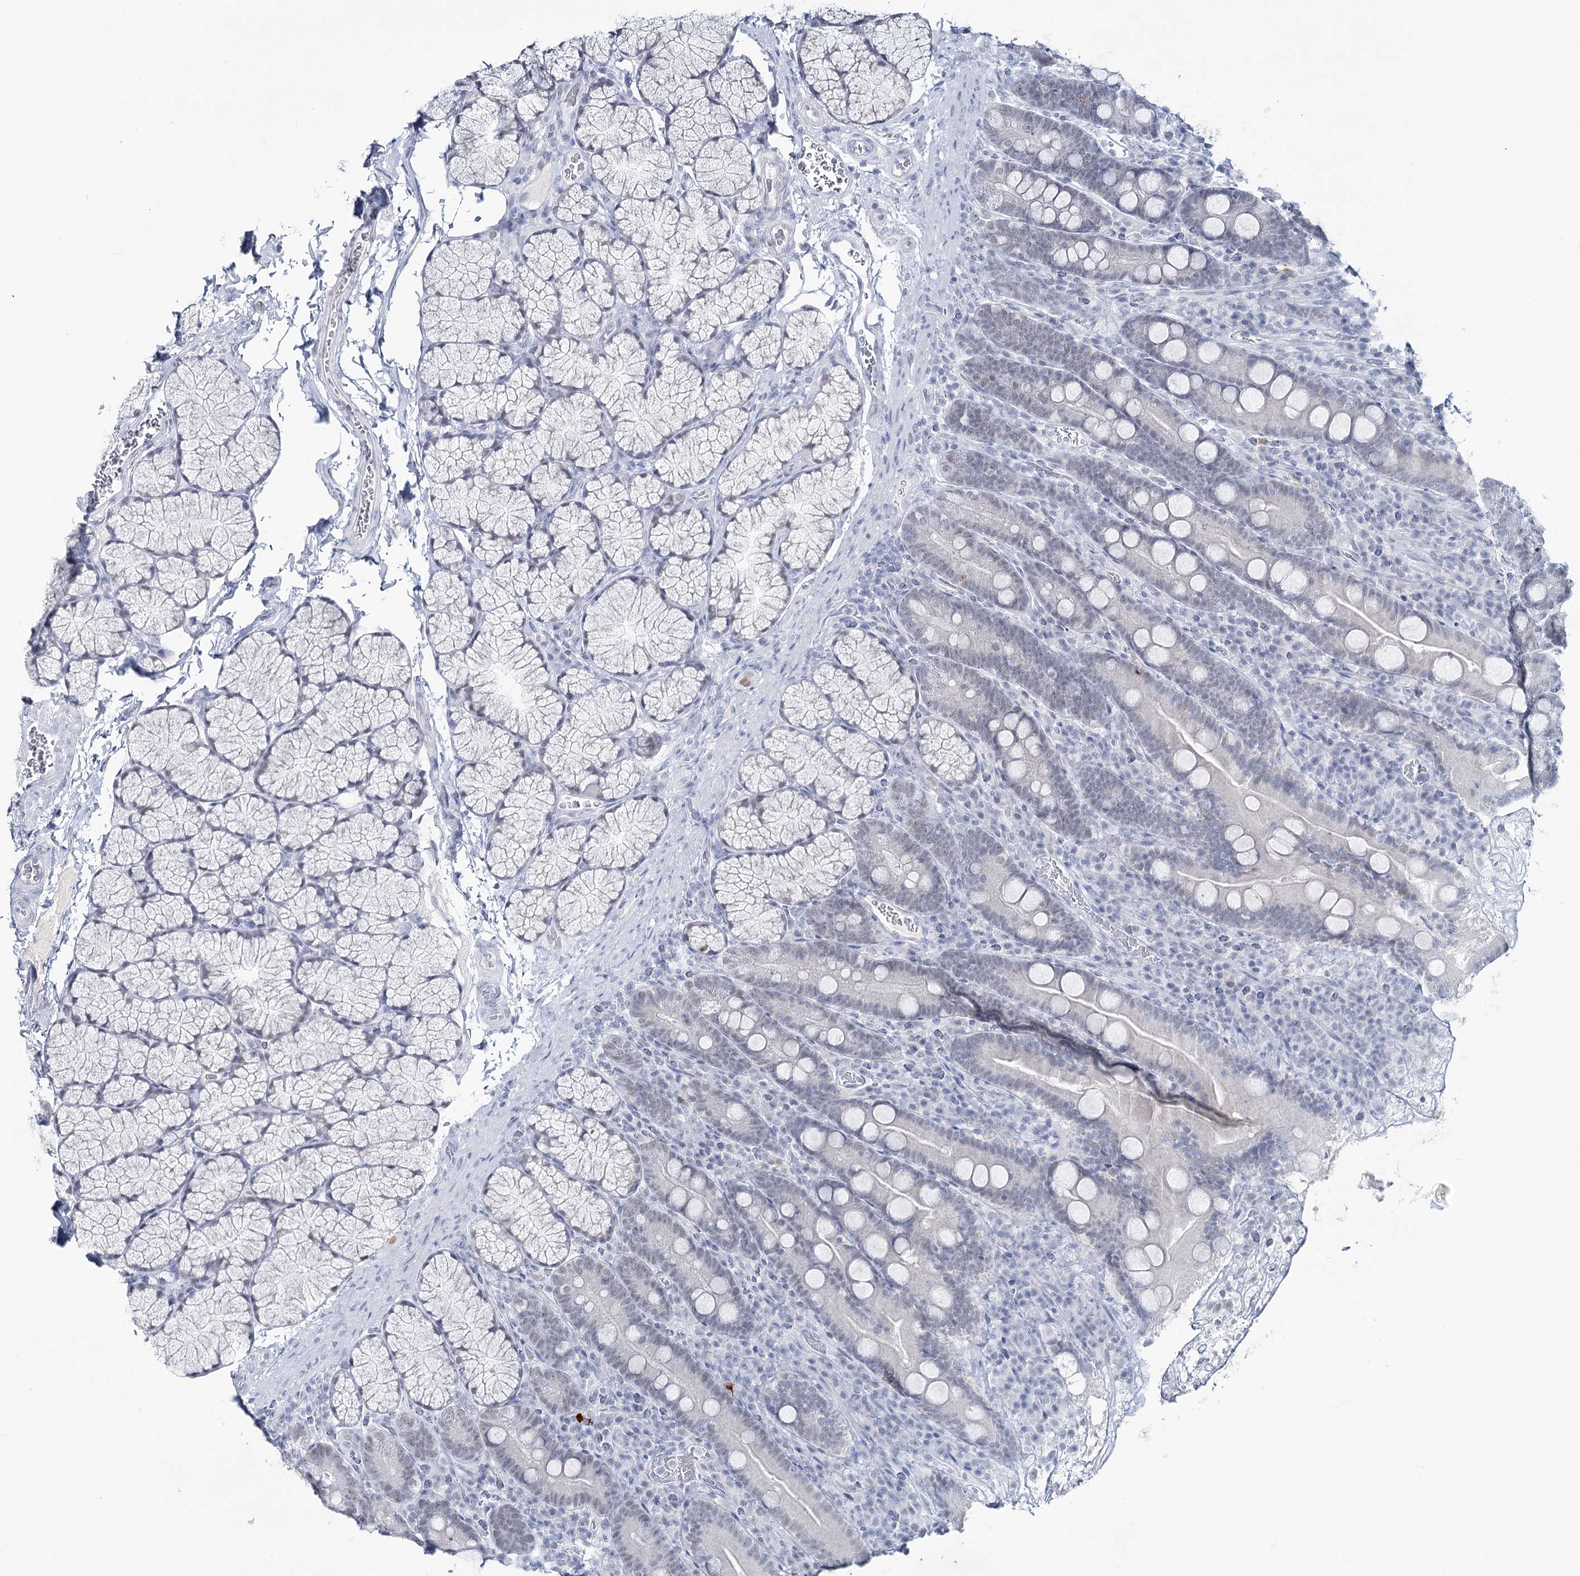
{"staining": {"intensity": "weak", "quantity": "<25%", "location": "nuclear"}, "tissue": "duodenum", "cell_type": "Glandular cells", "image_type": "normal", "snomed": [{"axis": "morphology", "description": "Normal tissue, NOS"}, {"axis": "topography", "description": "Duodenum"}], "caption": "Immunohistochemical staining of unremarkable duodenum shows no significant staining in glandular cells.", "gene": "ZC3H8", "patient": {"sex": "male", "age": 35}}